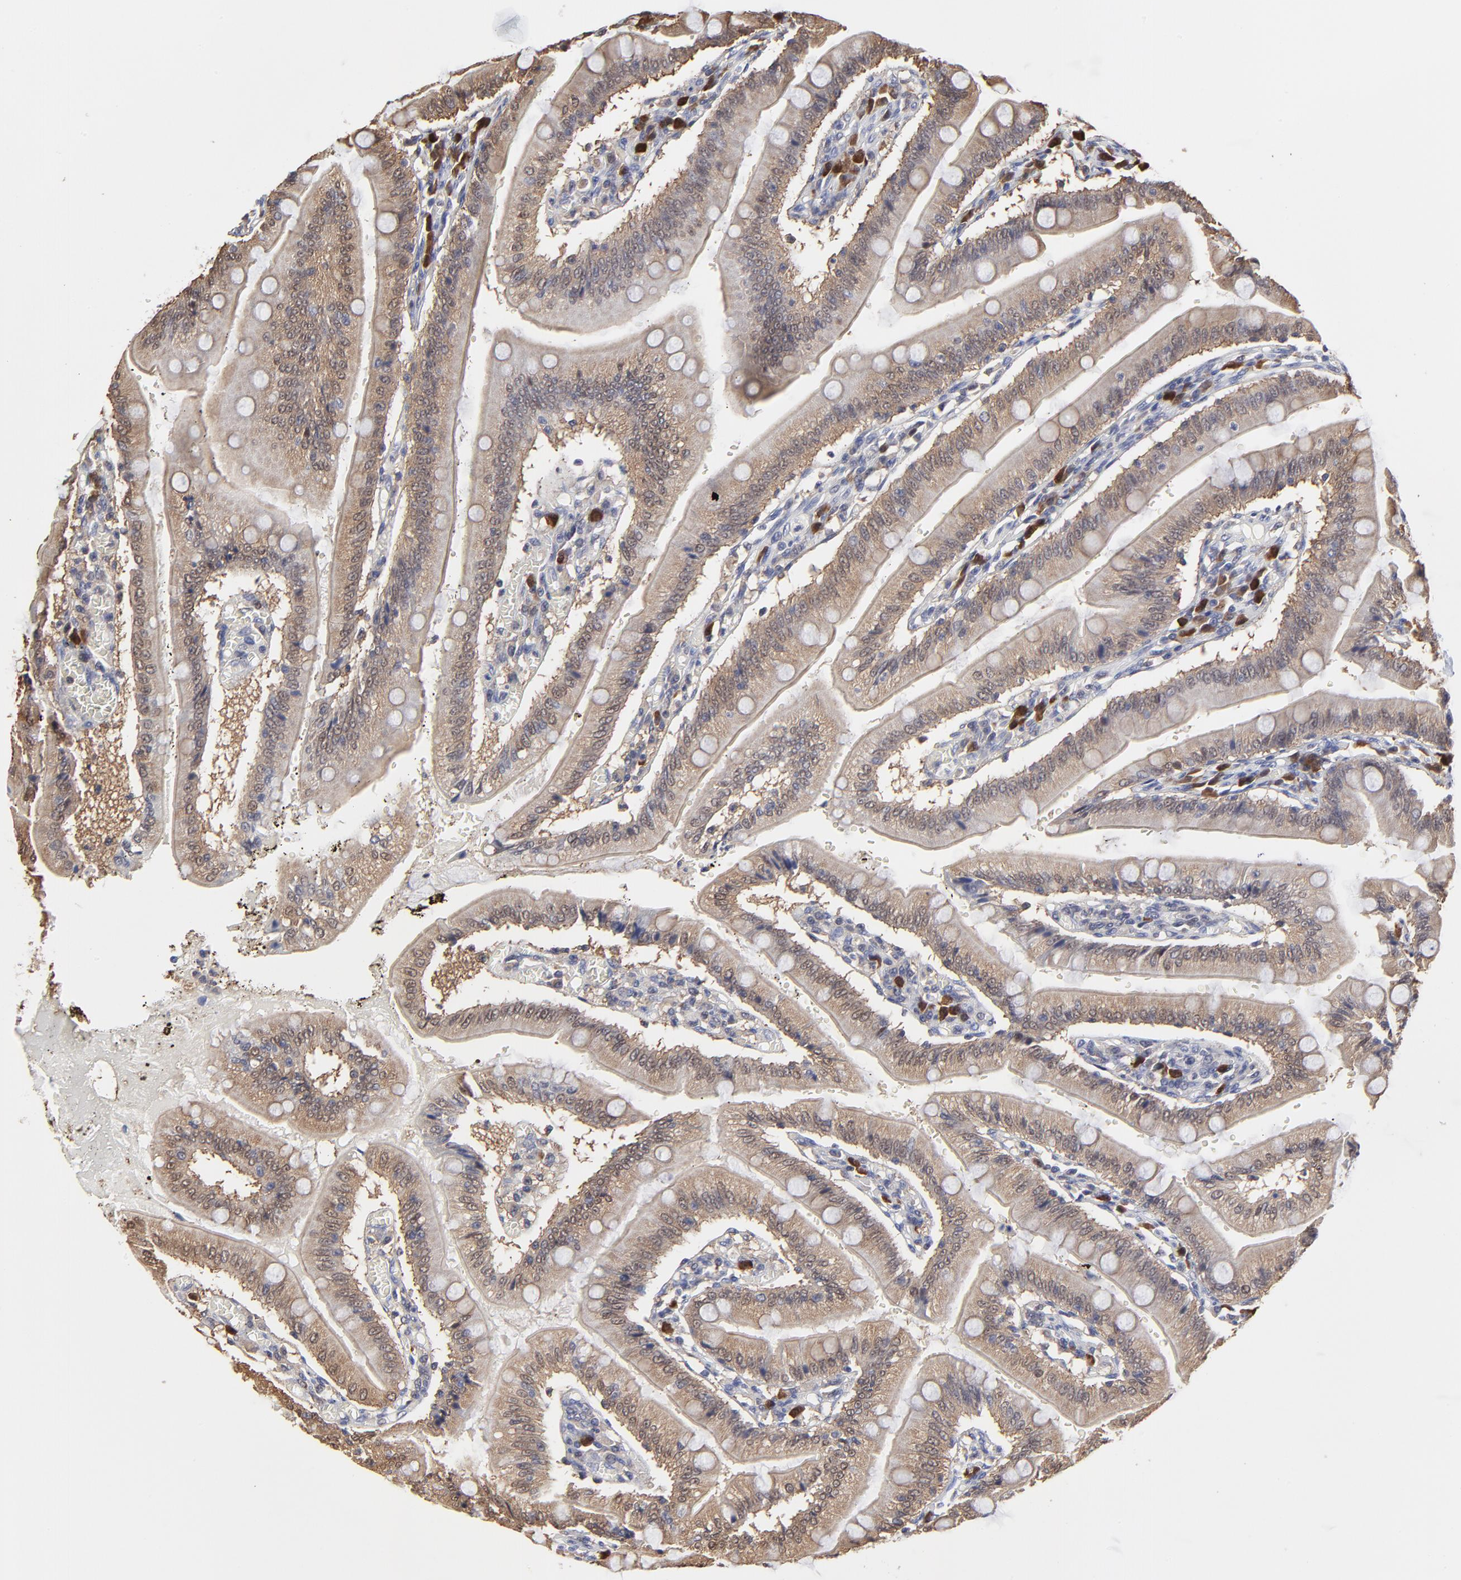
{"staining": {"intensity": "weak", "quantity": ">75%", "location": "cytoplasmic/membranous"}, "tissue": "small intestine", "cell_type": "Glandular cells", "image_type": "normal", "snomed": [{"axis": "morphology", "description": "Normal tissue, NOS"}, {"axis": "topography", "description": "Small intestine"}], "caption": "Brown immunohistochemical staining in benign human small intestine demonstrates weak cytoplasmic/membranous expression in about >75% of glandular cells.", "gene": "CASP3", "patient": {"sex": "male", "age": 71}}